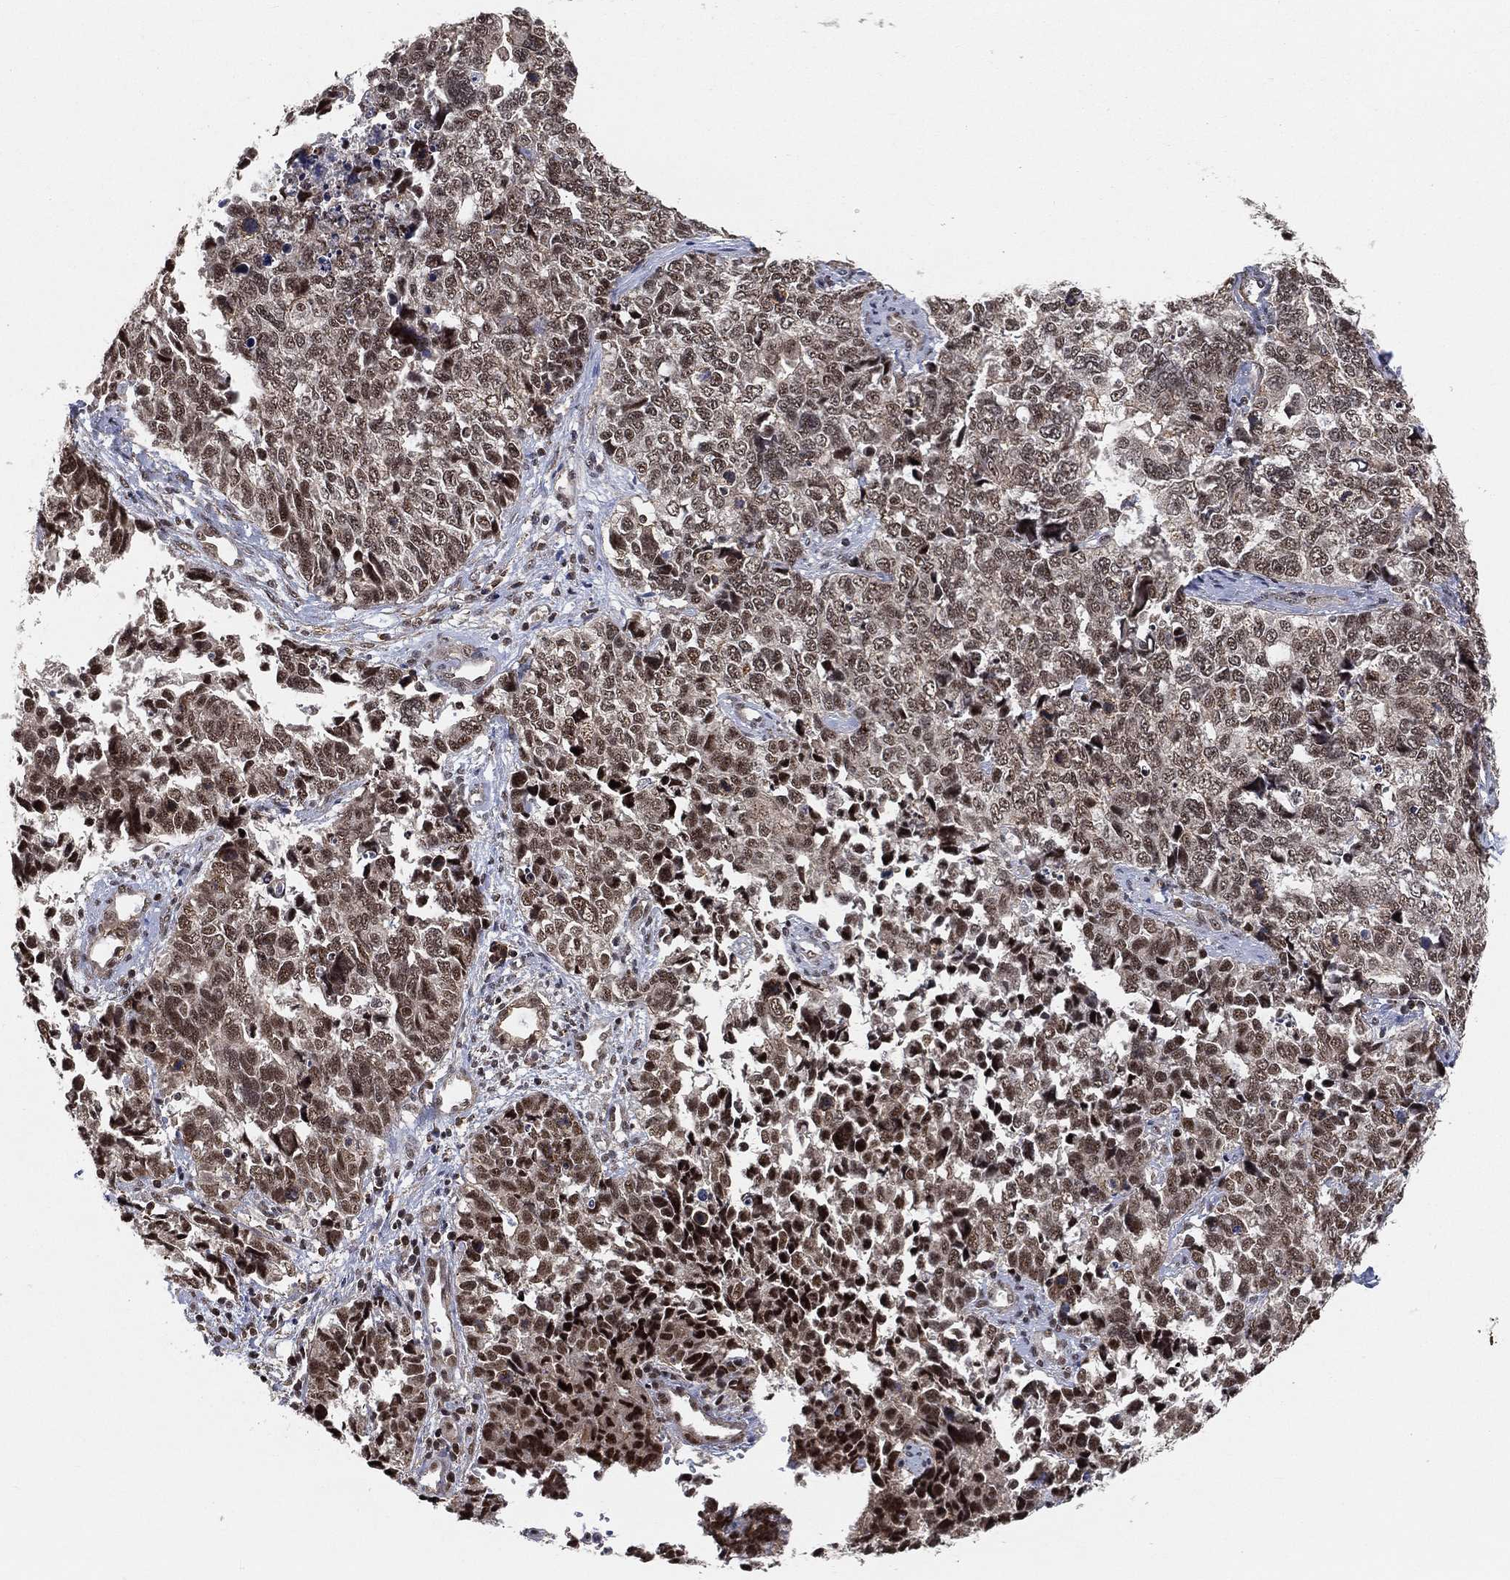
{"staining": {"intensity": "strong", "quantity": "25%-75%", "location": "nuclear"}, "tissue": "cervical cancer", "cell_type": "Tumor cells", "image_type": "cancer", "snomed": [{"axis": "morphology", "description": "Squamous cell carcinoma, NOS"}, {"axis": "topography", "description": "Cervix"}], "caption": "Protein analysis of cervical squamous cell carcinoma tissue exhibits strong nuclear positivity in approximately 25%-75% of tumor cells. The staining was performed using DAB (3,3'-diaminobenzidine) to visualize the protein expression in brown, while the nuclei were stained in blue with hematoxylin (Magnification: 20x).", "gene": "RSRC2", "patient": {"sex": "female", "age": 63}}